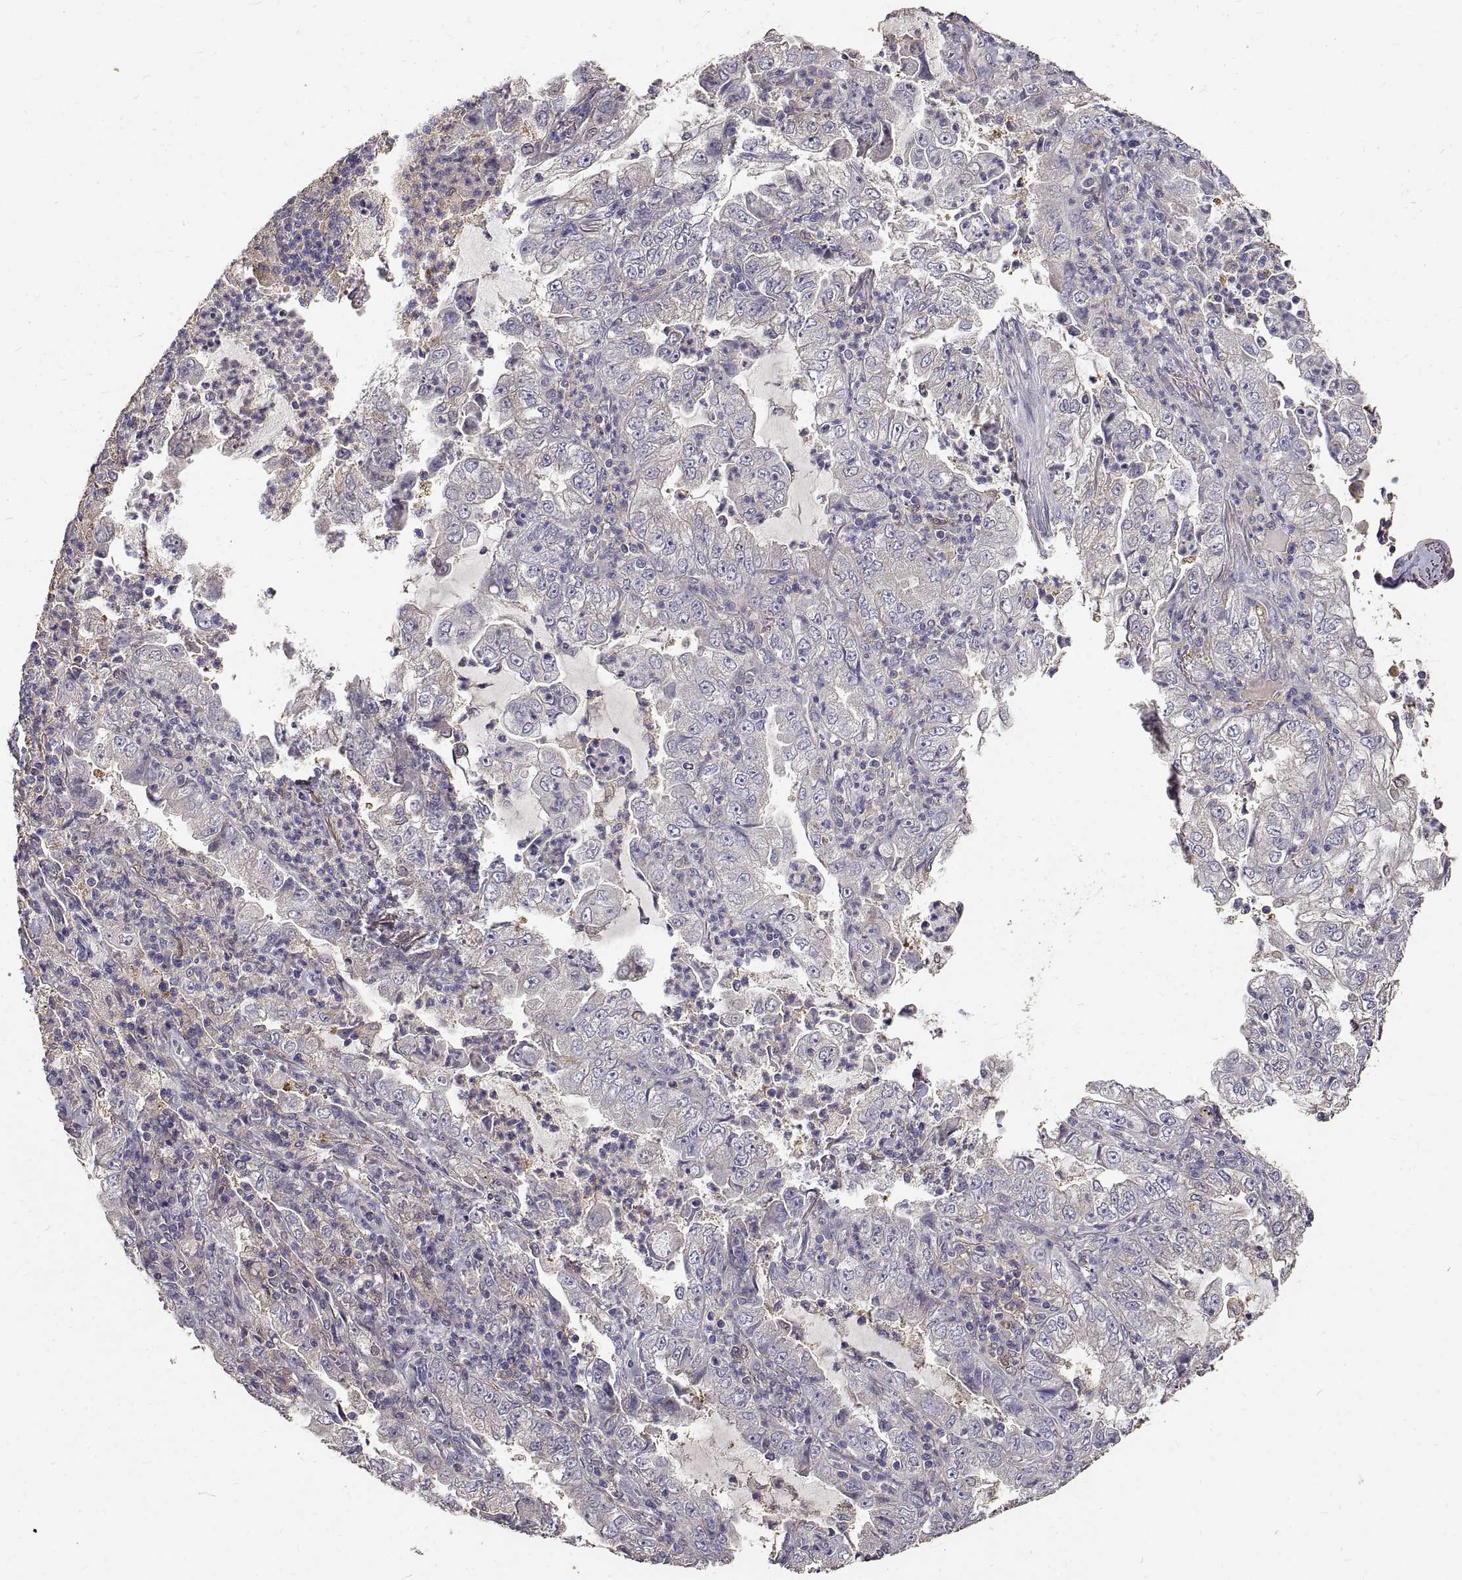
{"staining": {"intensity": "negative", "quantity": "none", "location": "none"}, "tissue": "lung cancer", "cell_type": "Tumor cells", "image_type": "cancer", "snomed": [{"axis": "morphology", "description": "Adenocarcinoma, NOS"}, {"axis": "topography", "description": "Lung"}], "caption": "Immunohistochemistry (IHC) of human lung cancer displays no staining in tumor cells.", "gene": "PEA15", "patient": {"sex": "female", "age": 73}}